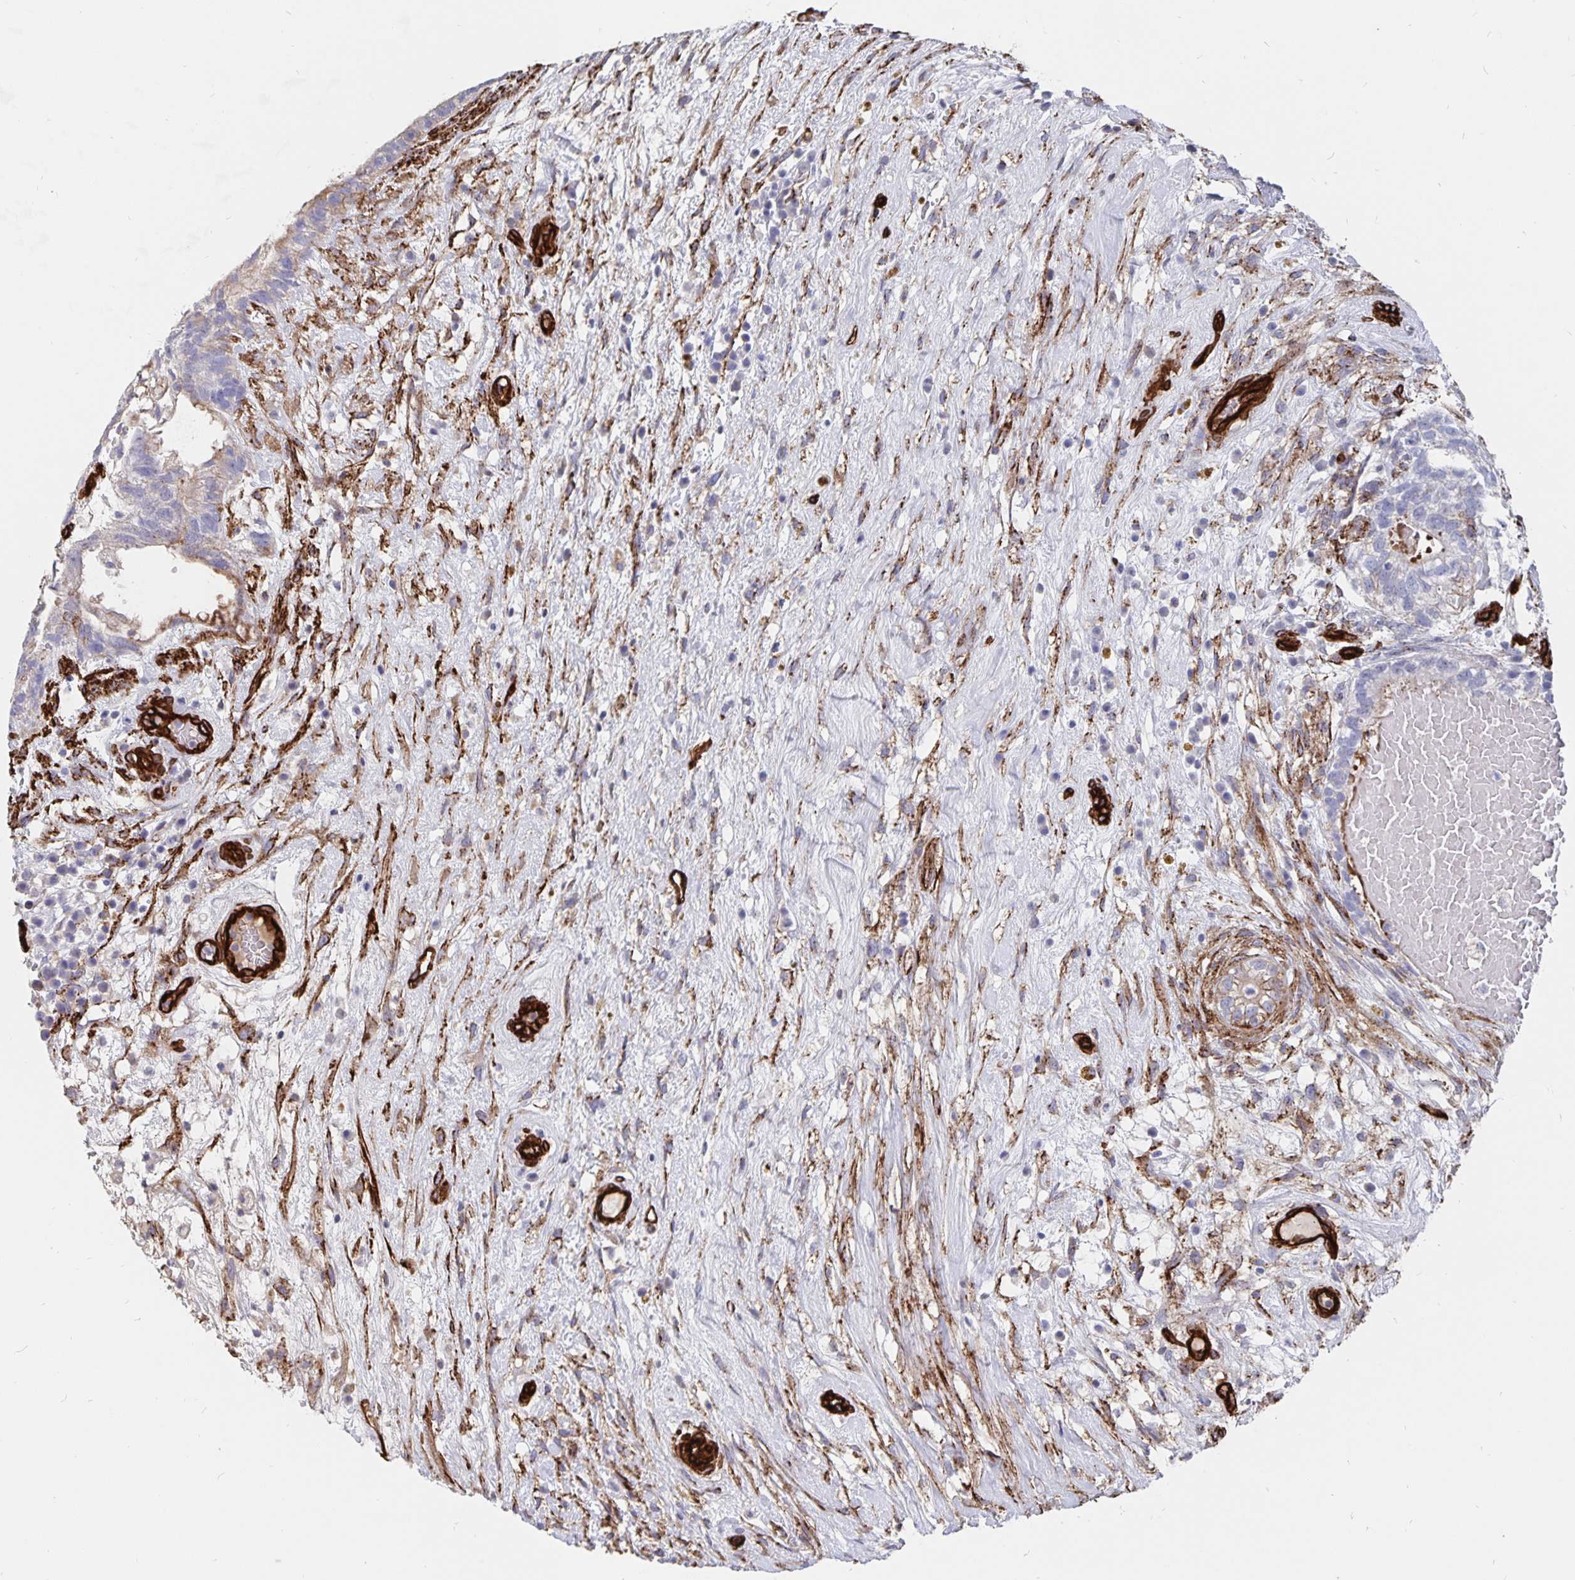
{"staining": {"intensity": "moderate", "quantity": "<25%", "location": "cytoplasmic/membranous"}, "tissue": "testis cancer", "cell_type": "Tumor cells", "image_type": "cancer", "snomed": [{"axis": "morphology", "description": "Normal tissue, NOS"}, {"axis": "morphology", "description": "Carcinoma, Embryonal, NOS"}, {"axis": "topography", "description": "Testis"}], "caption": "Testis cancer stained with DAB immunohistochemistry (IHC) reveals low levels of moderate cytoplasmic/membranous positivity in about <25% of tumor cells. (DAB (3,3'-diaminobenzidine) IHC, brown staining for protein, blue staining for nuclei).", "gene": "DCHS2", "patient": {"sex": "male", "age": 32}}